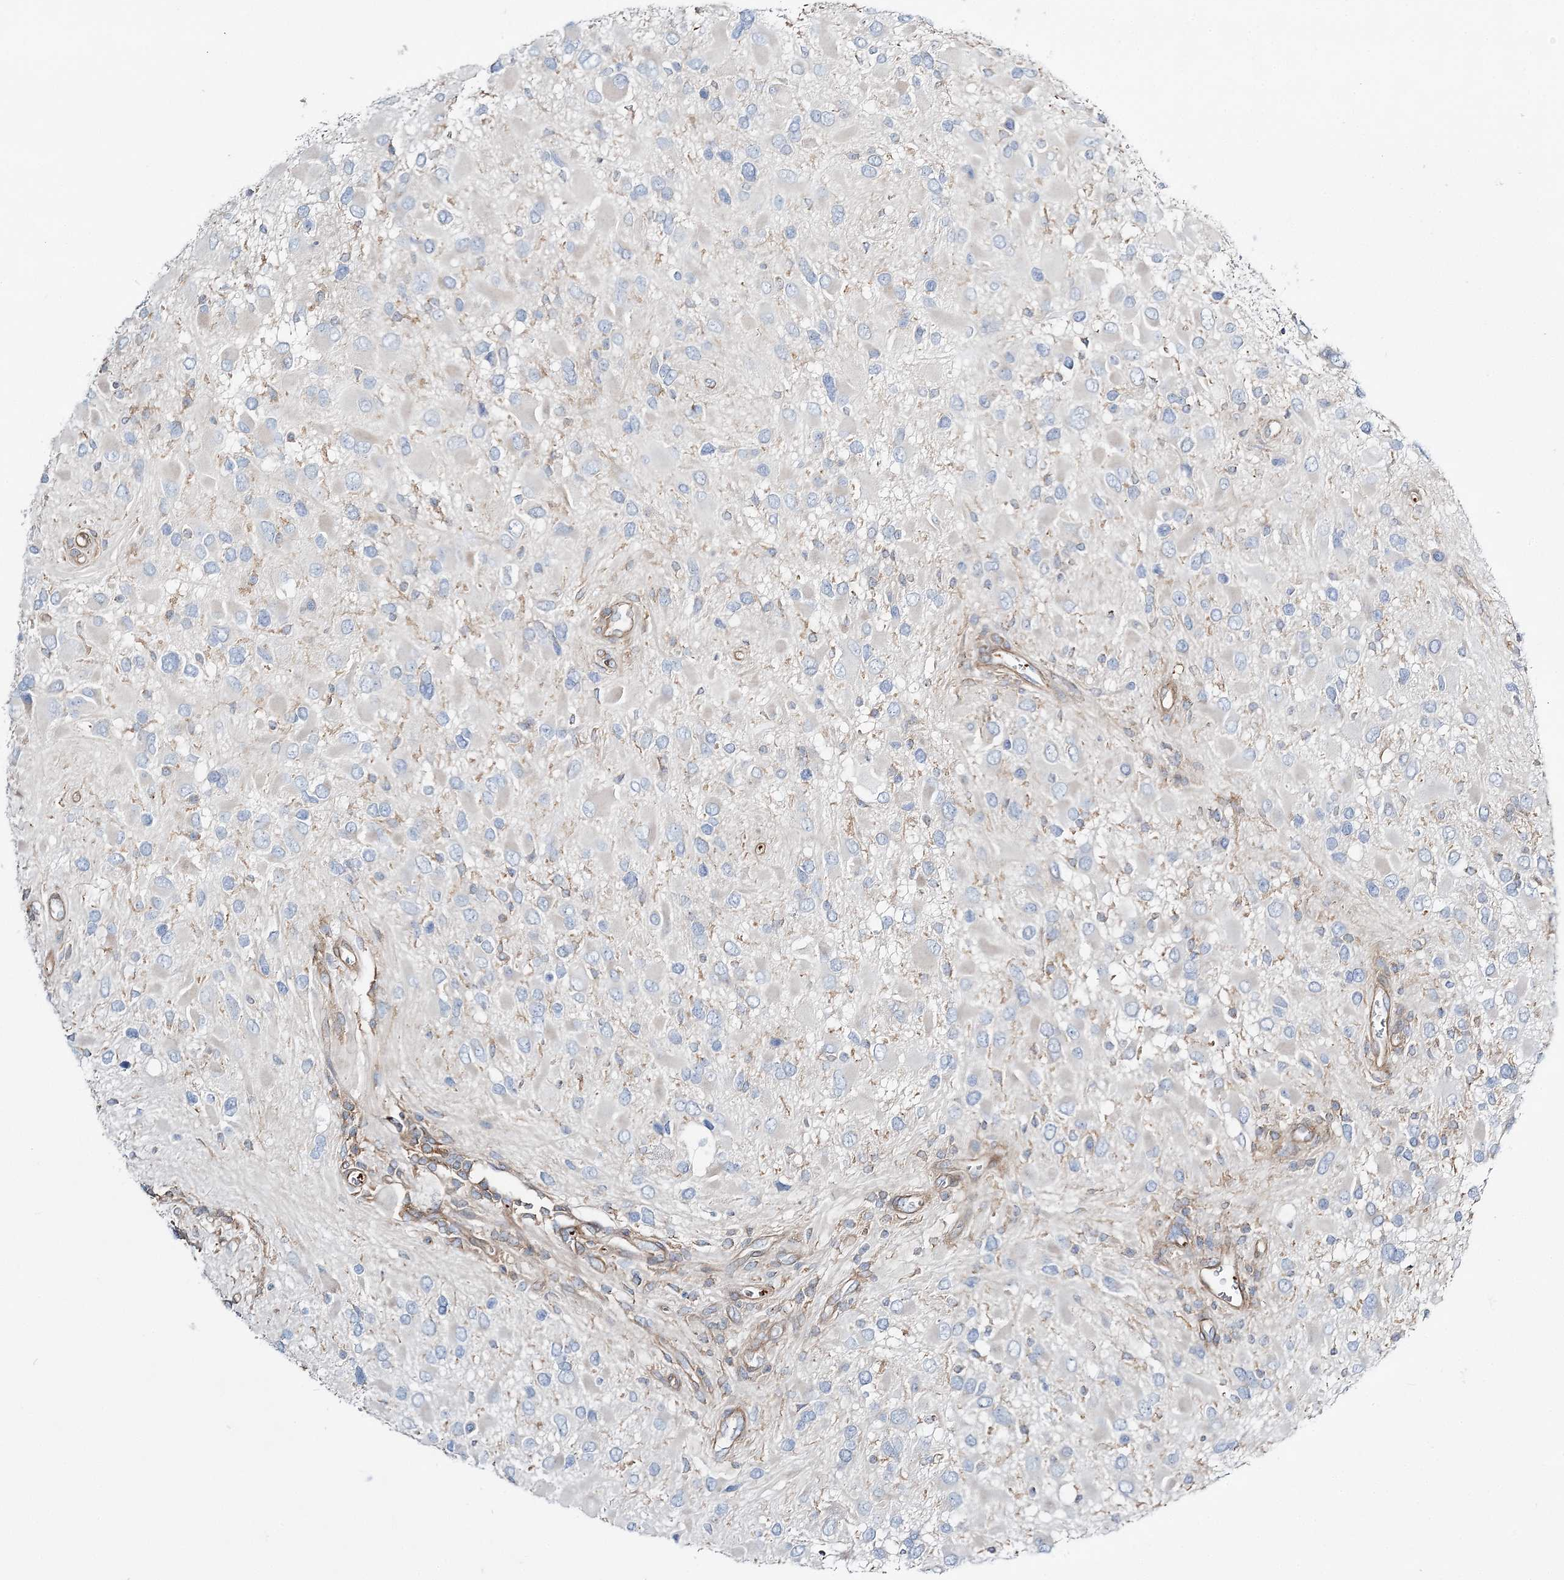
{"staining": {"intensity": "negative", "quantity": "none", "location": "none"}, "tissue": "glioma", "cell_type": "Tumor cells", "image_type": "cancer", "snomed": [{"axis": "morphology", "description": "Glioma, malignant, High grade"}, {"axis": "topography", "description": "Brain"}], "caption": "Tumor cells show no significant protein expression in malignant glioma (high-grade).", "gene": "CUEDC2", "patient": {"sex": "male", "age": 53}}